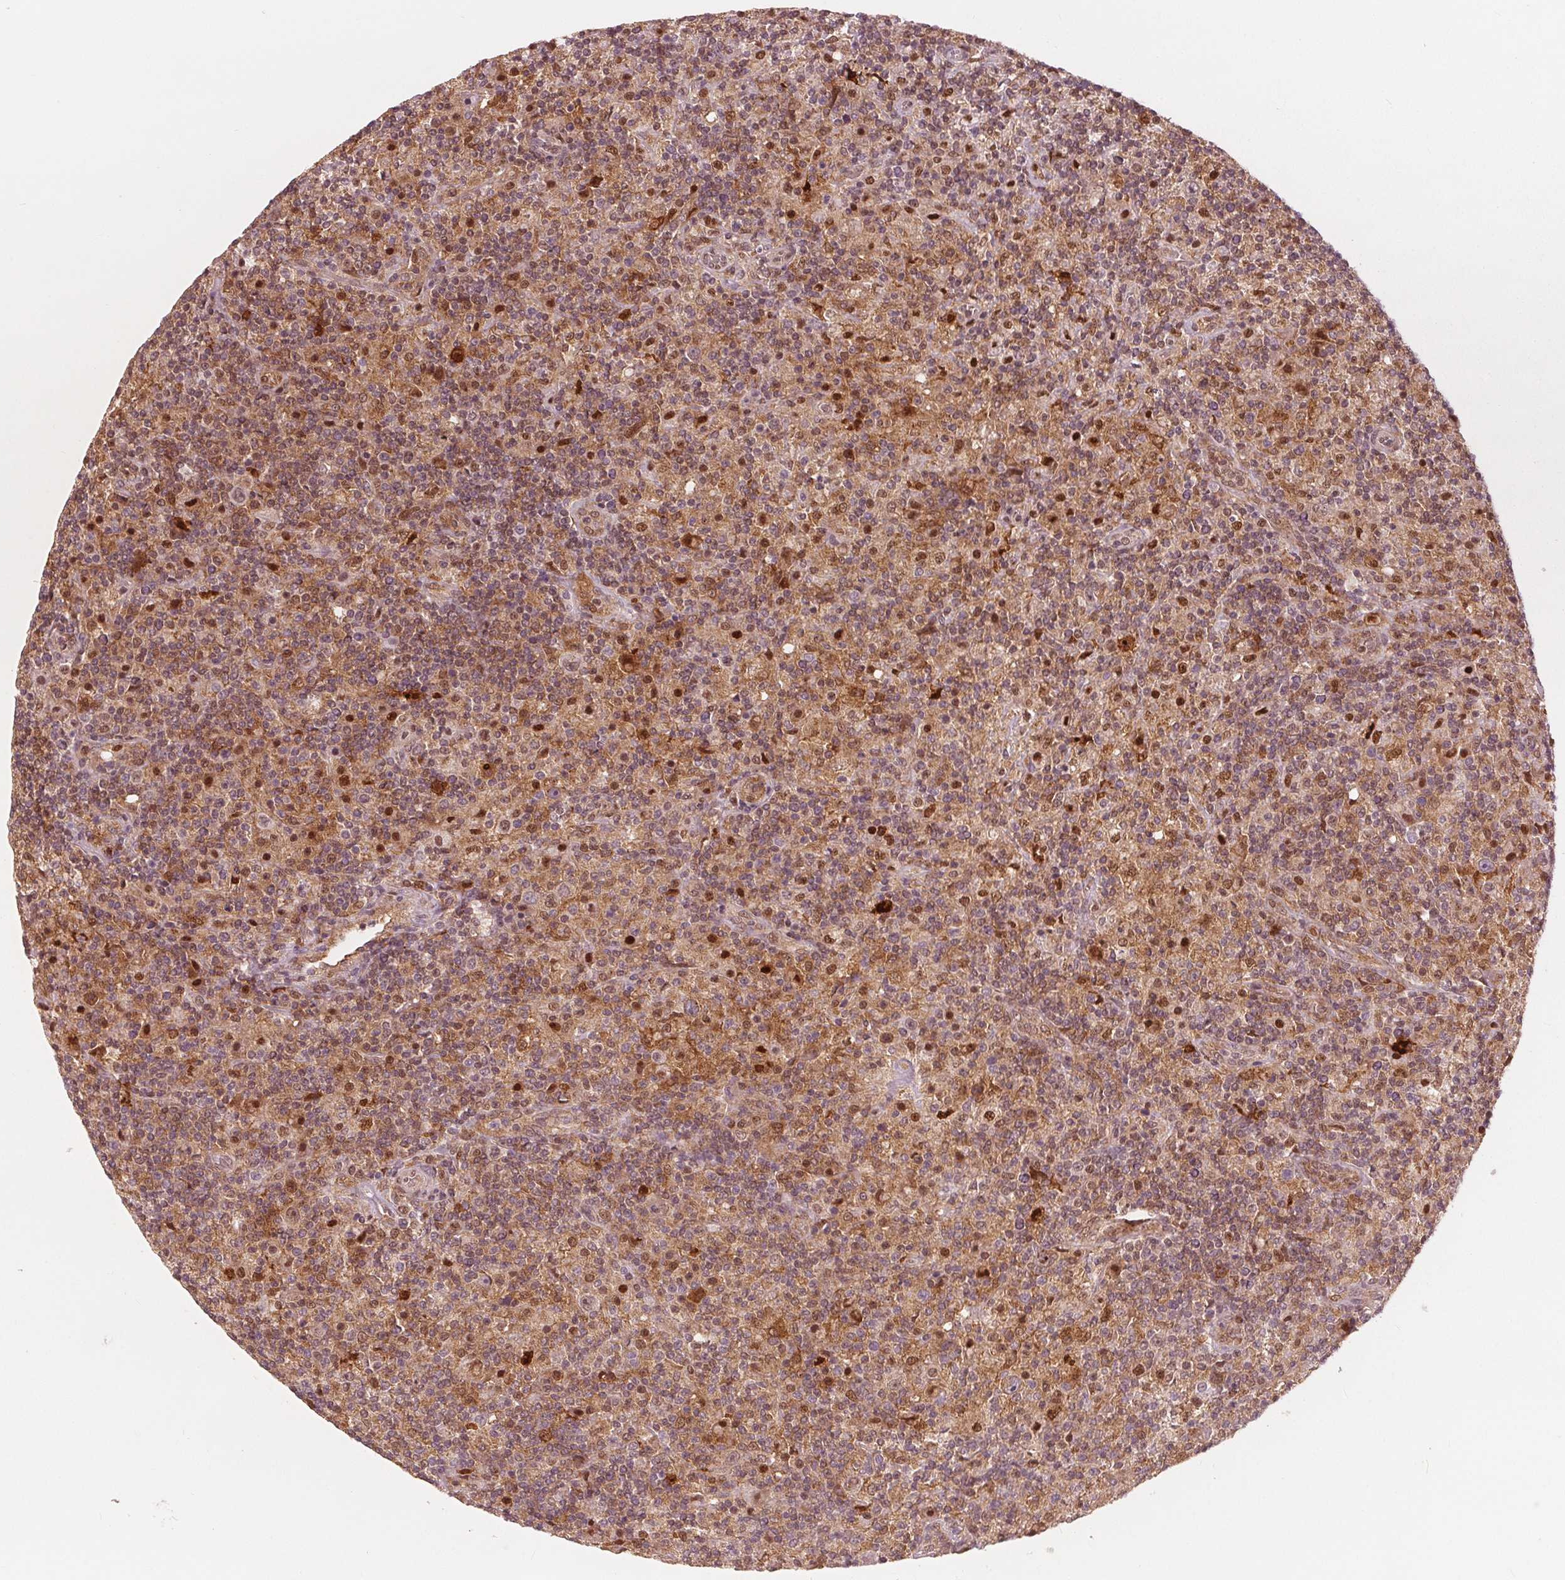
{"staining": {"intensity": "moderate", "quantity": ">75%", "location": "cytoplasmic/membranous,nuclear"}, "tissue": "lymphoma", "cell_type": "Tumor cells", "image_type": "cancer", "snomed": [{"axis": "morphology", "description": "Hodgkin's disease, NOS"}, {"axis": "topography", "description": "Lymph node"}], "caption": "The immunohistochemical stain shows moderate cytoplasmic/membranous and nuclear expression in tumor cells of Hodgkin's disease tissue. (DAB = brown stain, brightfield microscopy at high magnification).", "gene": "SQSTM1", "patient": {"sex": "male", "age": 70}}